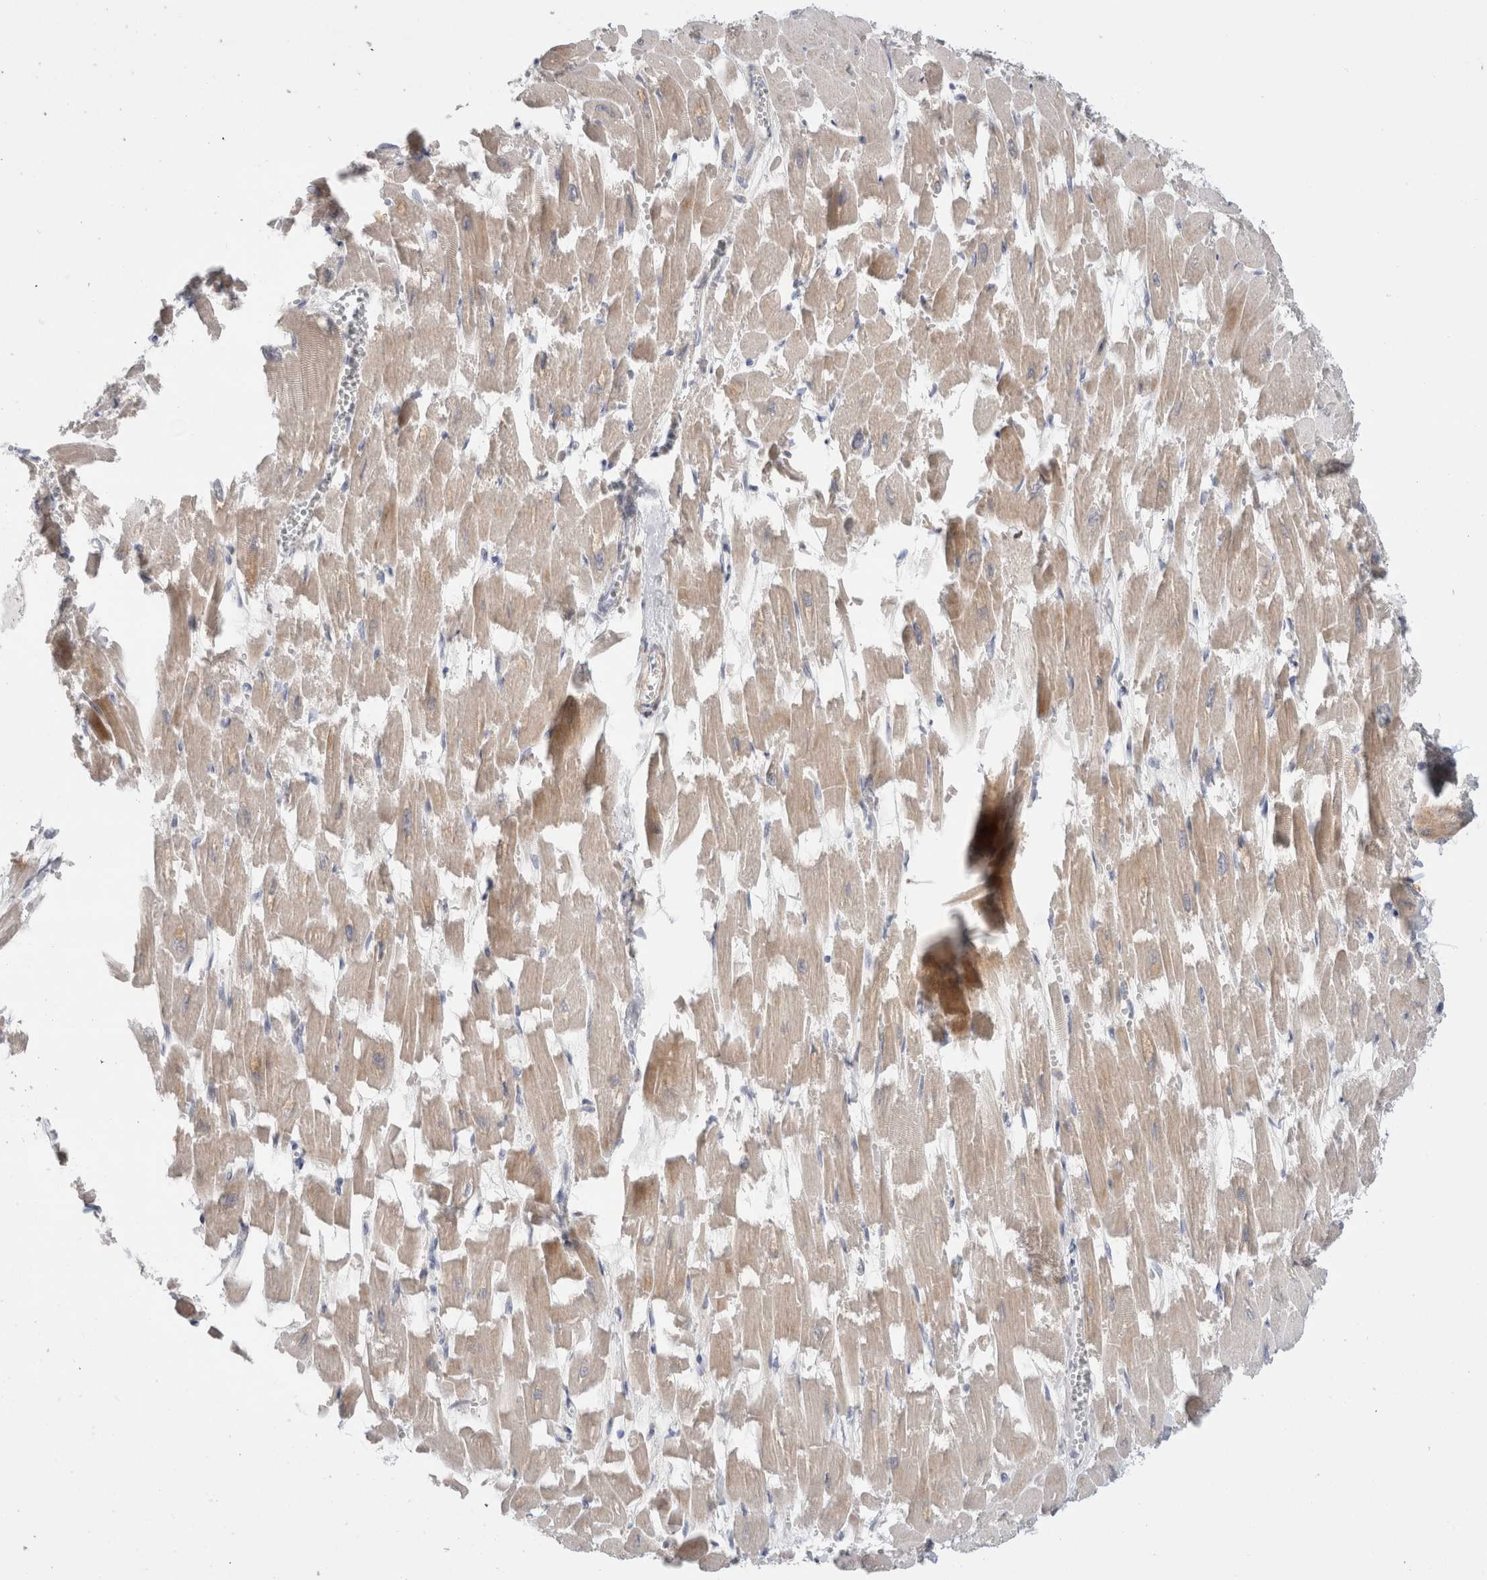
{"staining": {"intensity": "weak", "quantity": ">75%", "location": "cytoplasmic/membranous"}, "tissue": "heart muscle", "cell_type": "Cardiomyocytes", "image_type": "normal", "snomed": [{"axis": "morphology", "description": "Normal tissue, NOS"}, {"axis": "topography", "description": "Heart"}], "caption": "The photomicrograph demonstrates immunohistochemical staining of unremarkable heart muscle. There is weak cytoplasmic/membranous staining is seen in approximately >75% of cardiomyocytes.", "gene": "ECHDC2", "patient": {"sex": "male", "age": 54}}